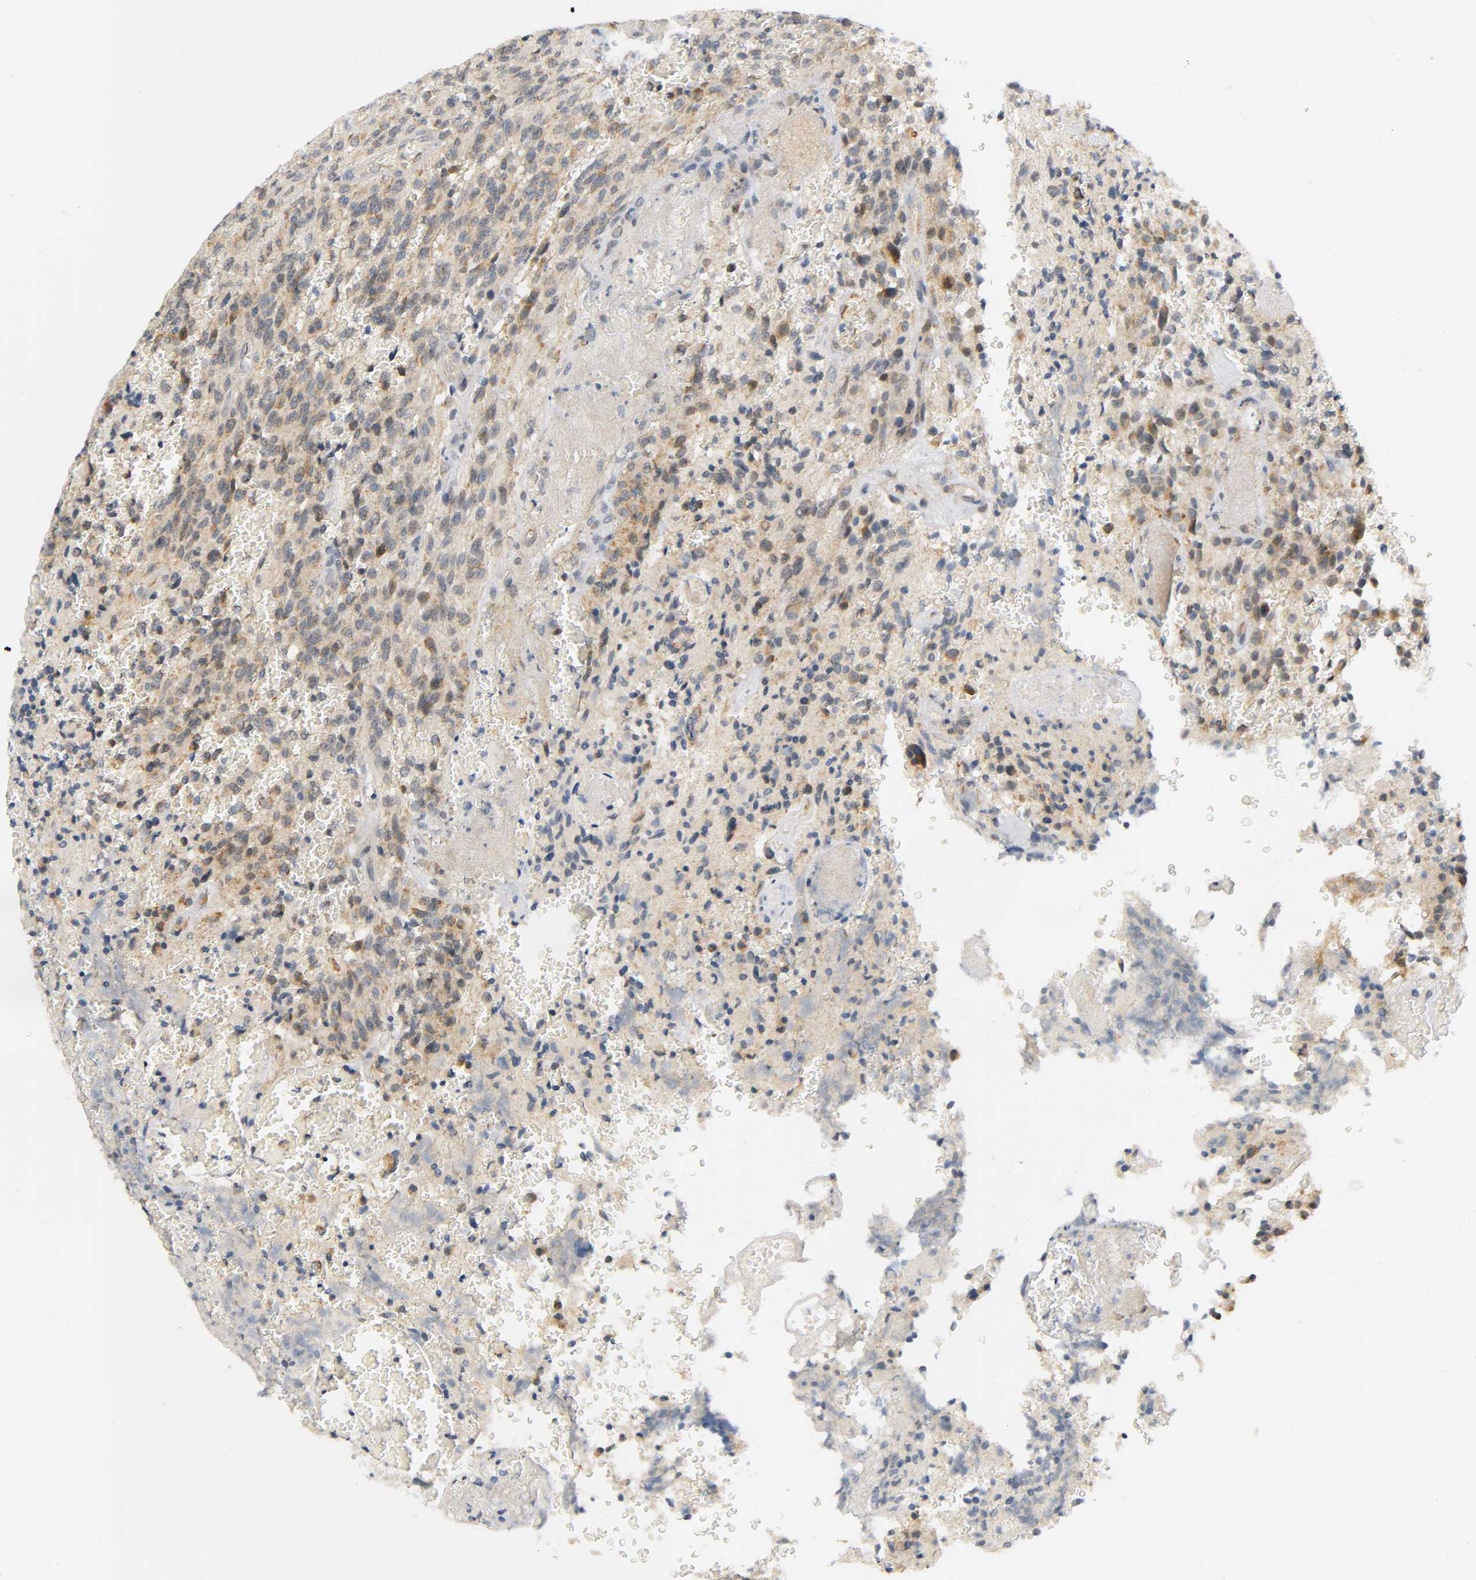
{"staining": {"intensity": "weak", "quantity": ">75%", "location": "cytoplasmic/membranous"}, "tissue": "glioma", "cell_type": "Tumor cells", "image_type": "cancer", "snomed": [{"axis": "morphology", "description": "Normal tissue, NOS"}, {"axis": "morphology", "description": "Glioma, malignant, High grade"}, {"axis": "topography", "description": "Cerebral cortex"}], "caption": "A brown stain shows weak cytoplasmic/membranous expression of a protein in human glioma tumor cells. Immunohistochemistry (ihc) stains the protein of interest in brown and the nuclei are stained blue.", "gene": "NRP1", "patient": {"sex": "male", "age": 56}}